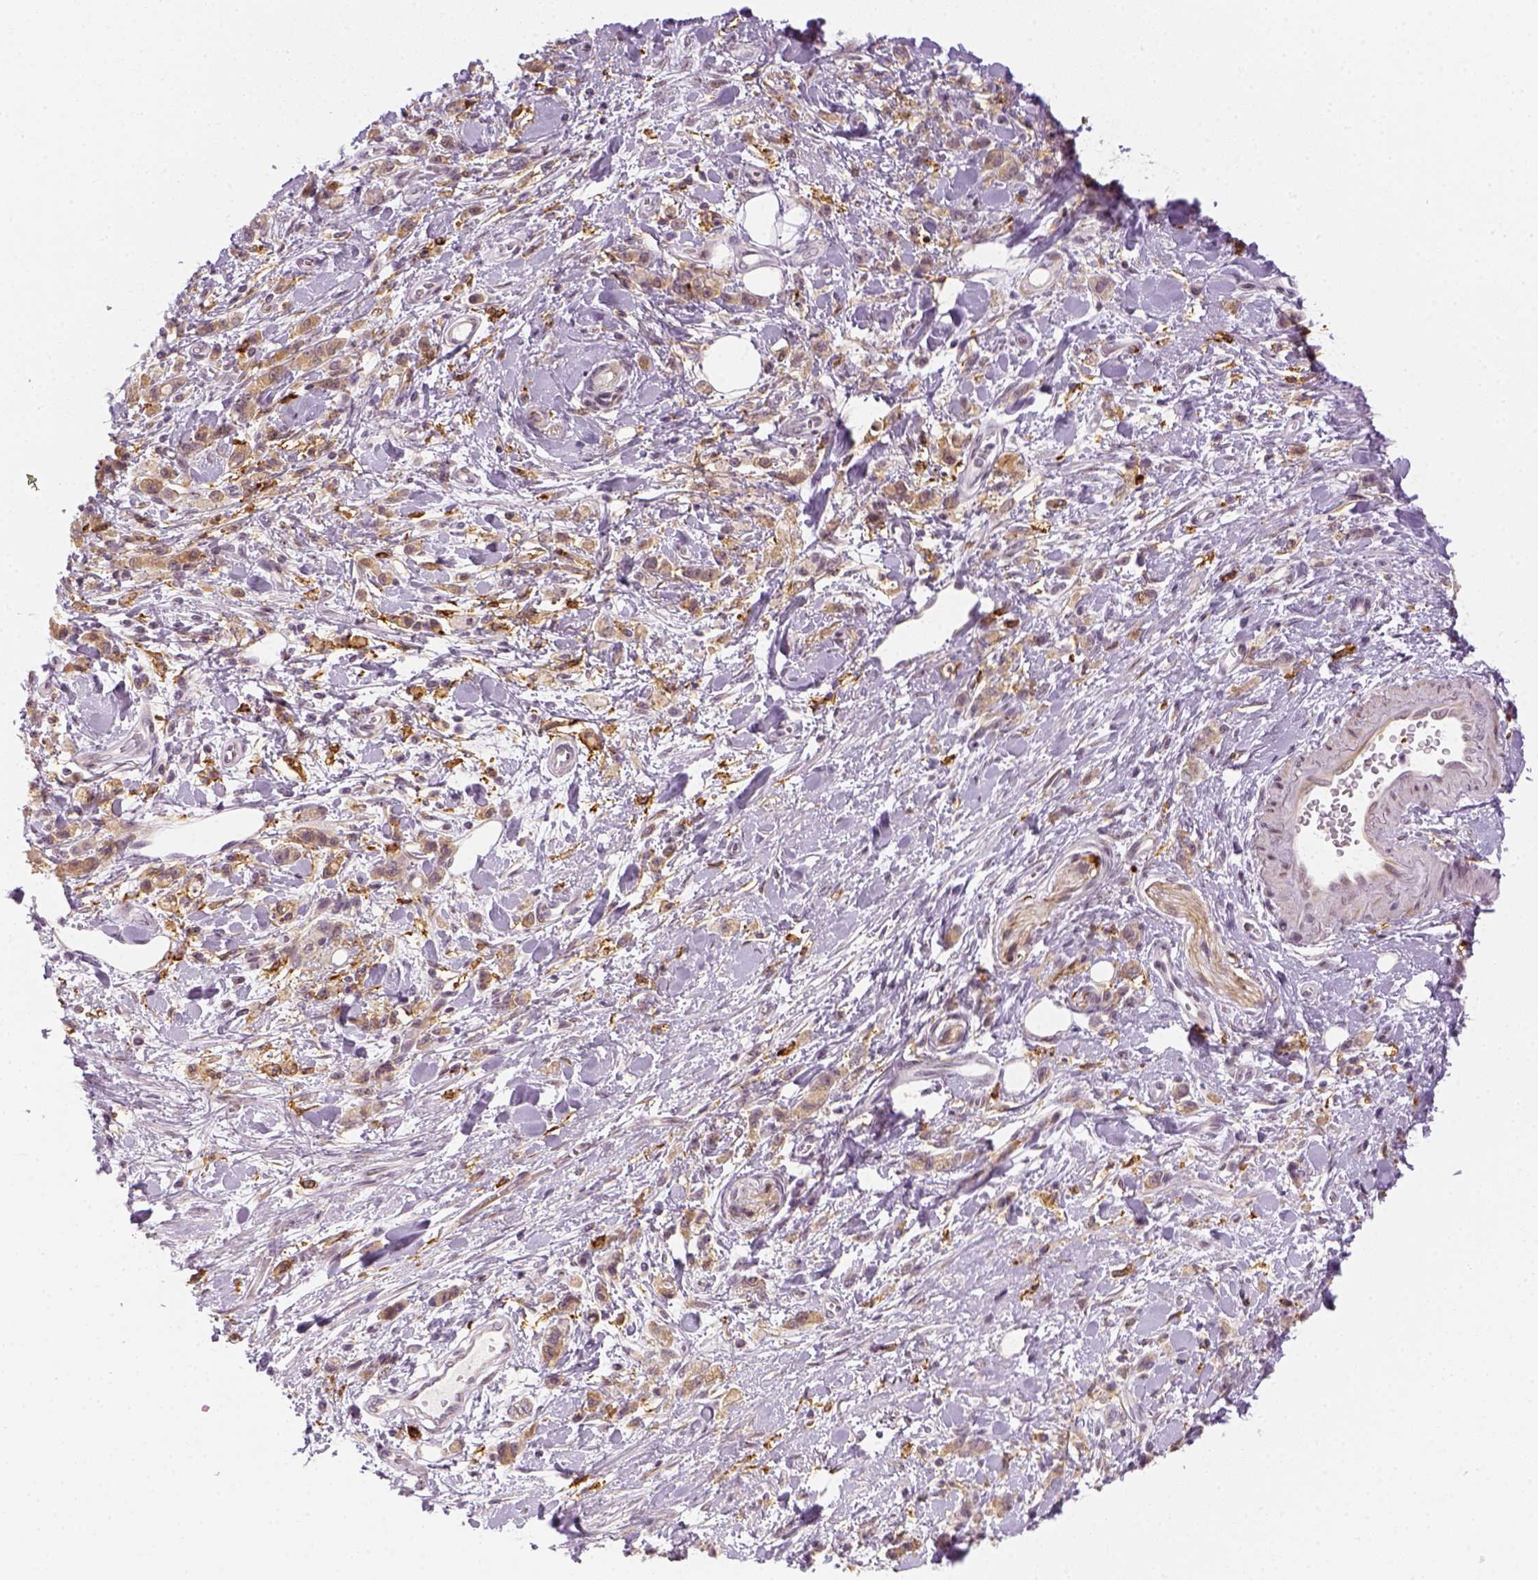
{"staining": {"intensity": "weak", "quantity": "25%-75%", "location": "cytoplasmic/membranous"}, "tissue": "stomach cancer", "cell_type": "Tumor cells", "image_type": "cancer", "snomed": [{"axis": "morphology", "description": "Adenocarcinoma, NOS"}, {"axis": "topography", "description": "Stomach"}], "caption": "An image of stomach adenocarcinoma stained for a protein shows weak cytoplasmic/membranous brown staining in tumor cells.", "gene": "CD14", "patient": {"sex": "male", "age": 77}}